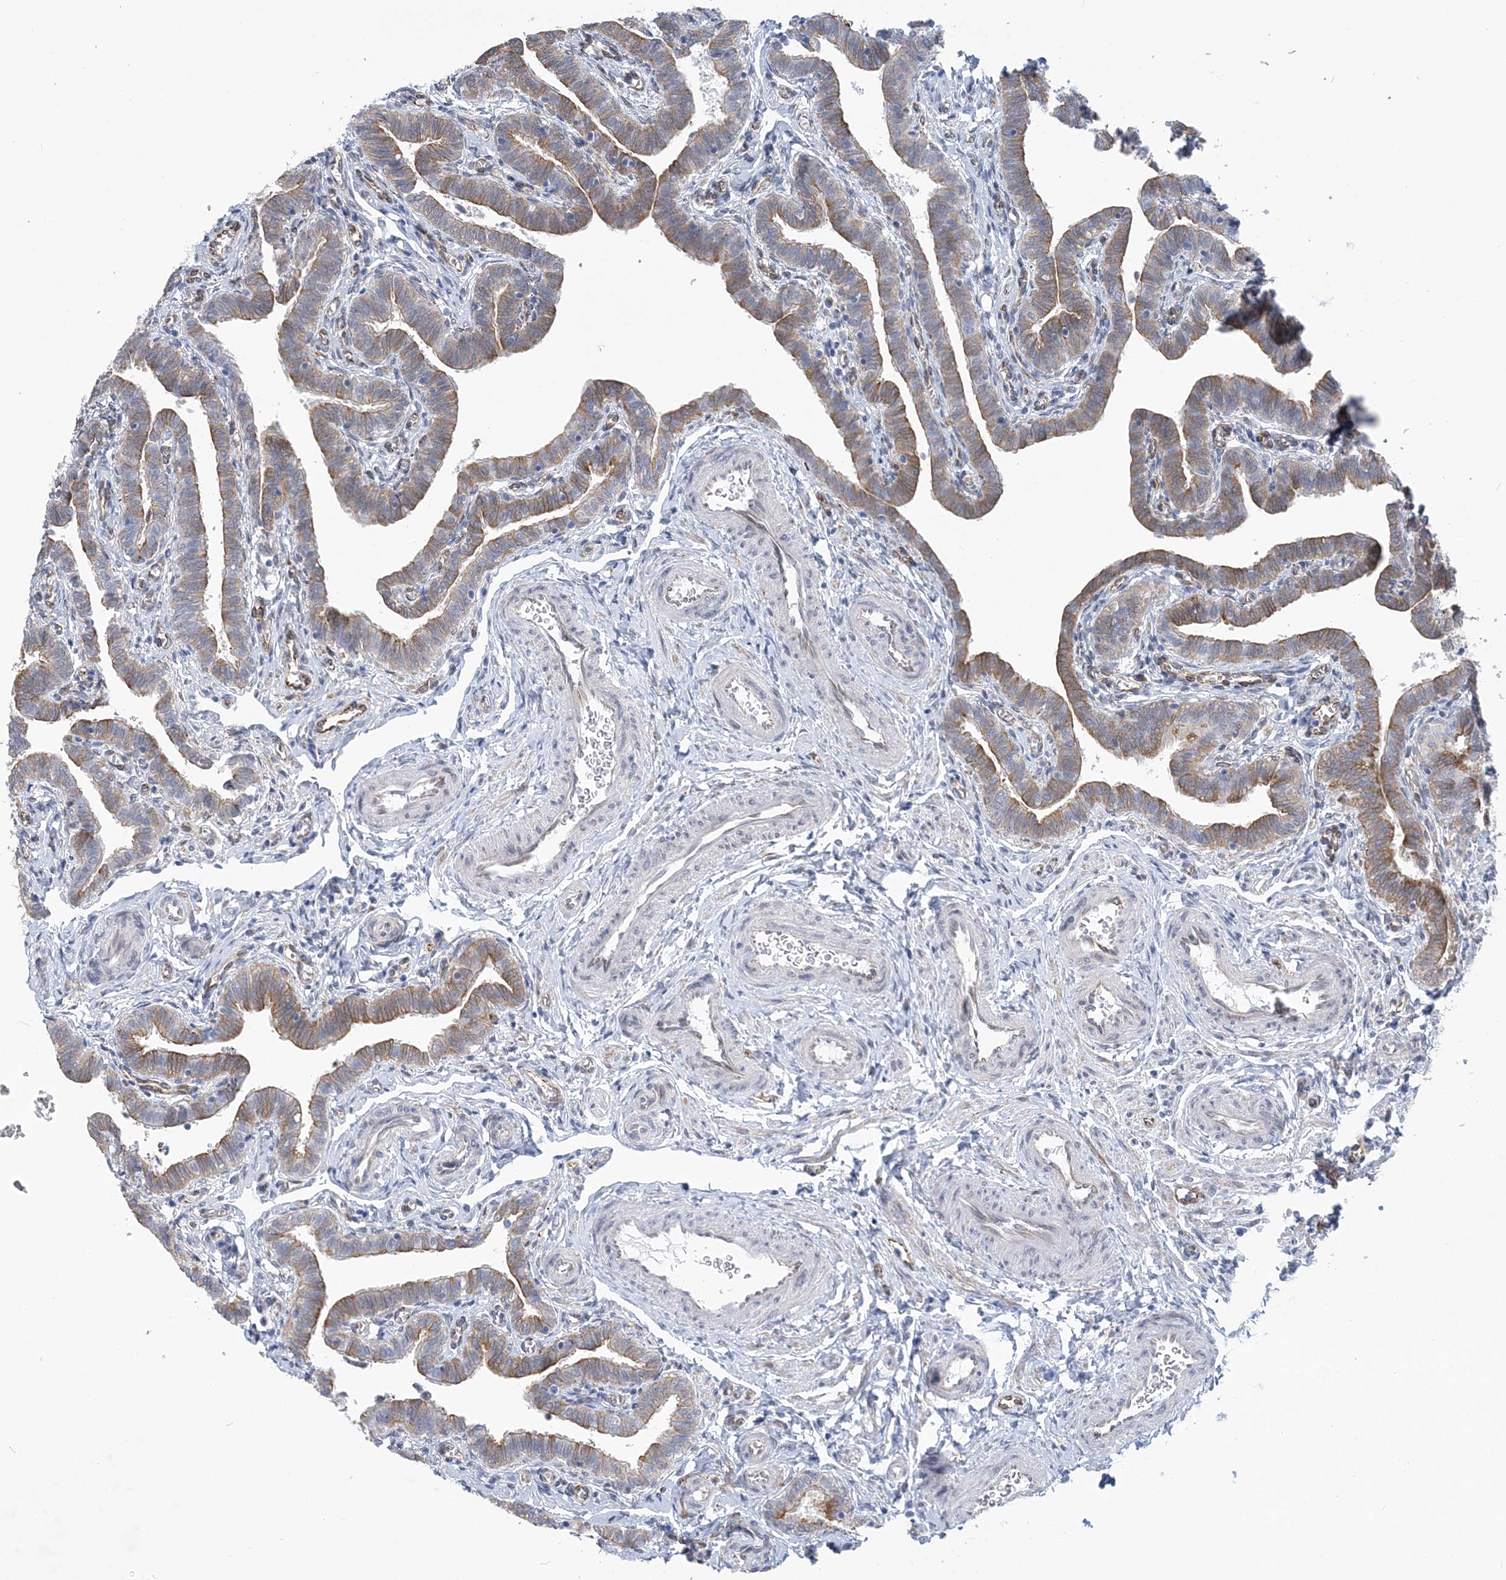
{"staining": {"intensity": "moderate", "quantity": ">75%", "location": "cytoplasmic/membranous"}, "tissue": "fallopian tube", "cell_type": "Glandular cells", "image_type": "normal", "snomed": [{"axis": "morphology", "description": "Normal tissue, NOS"}, {"axis": "topography", "description": "Fallopian tube"}], "caption": "Fallopian tube stained with immunohistochemistry (IHC) exhibits moderate cytoplasmic/membranous expression in approximately >75% of glandular cells.", "gene": "PLEKHG4B", "patient": {"sex": "female", "age": 36}}